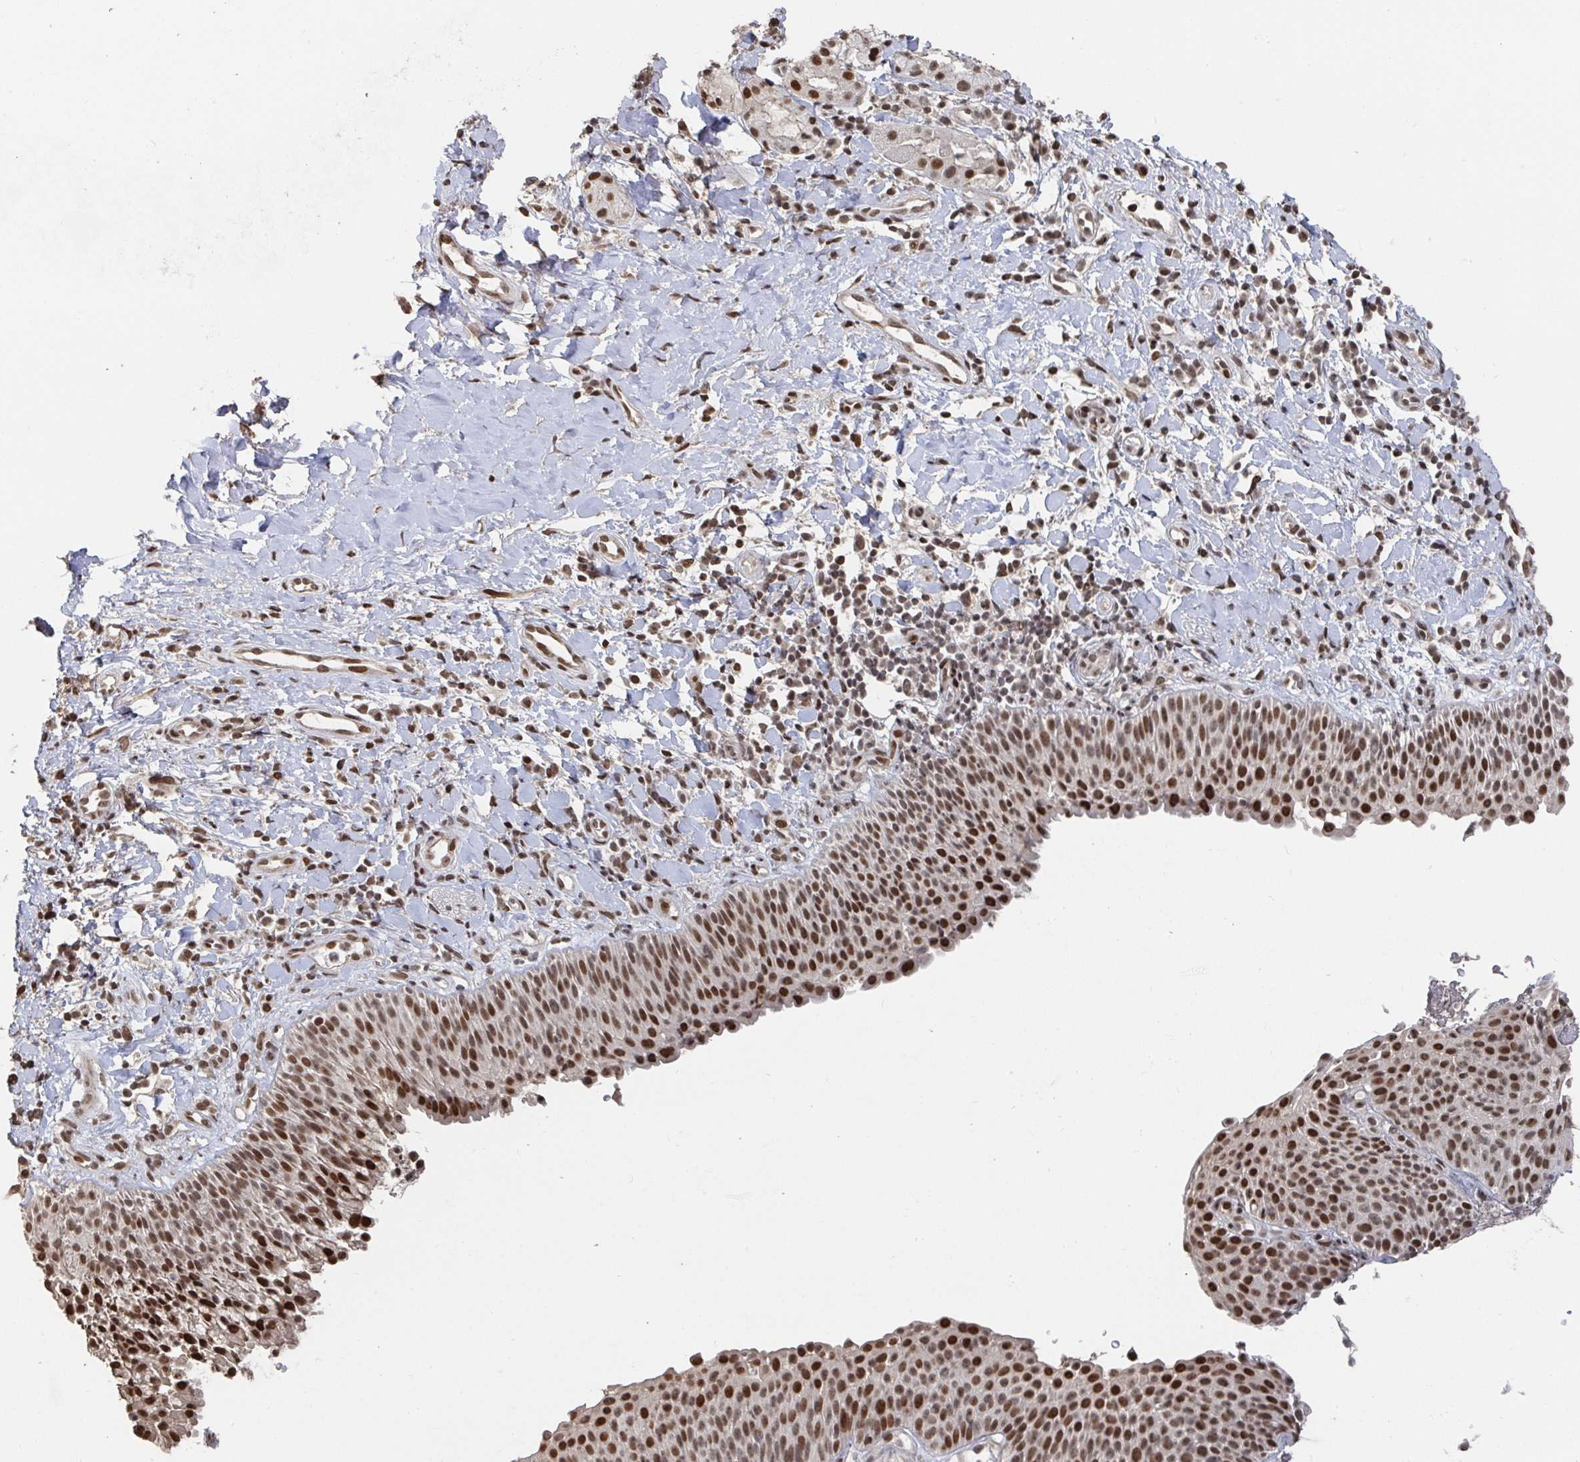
{"staining": {"intensity": "moderate", "quantity": ">75%", "location": "nuclear"}, "tissue": "nasopharynx", "cell_type": "Respiratory epithelial cells", "image_type": "normal", "snomed": [{"axis": "morphology", "description": "Normal tissue, NOS"}, {"axis": "morphology", "description": "Inflammation, NOS"}, {"axis": "topography", "description": "Nasopharynx"}], "caption": "Respiratory epithelial cells reveal moderate nuclear expression in approximately >75% of cells in unremarkable nasopharynx. (DAB (3,3'-diaminobenzidine) IHC, brown staining for protein, blue staining for nuclei).", "gene": "ZDHHC12", "patient": {"sex": "male", "age": 54}}